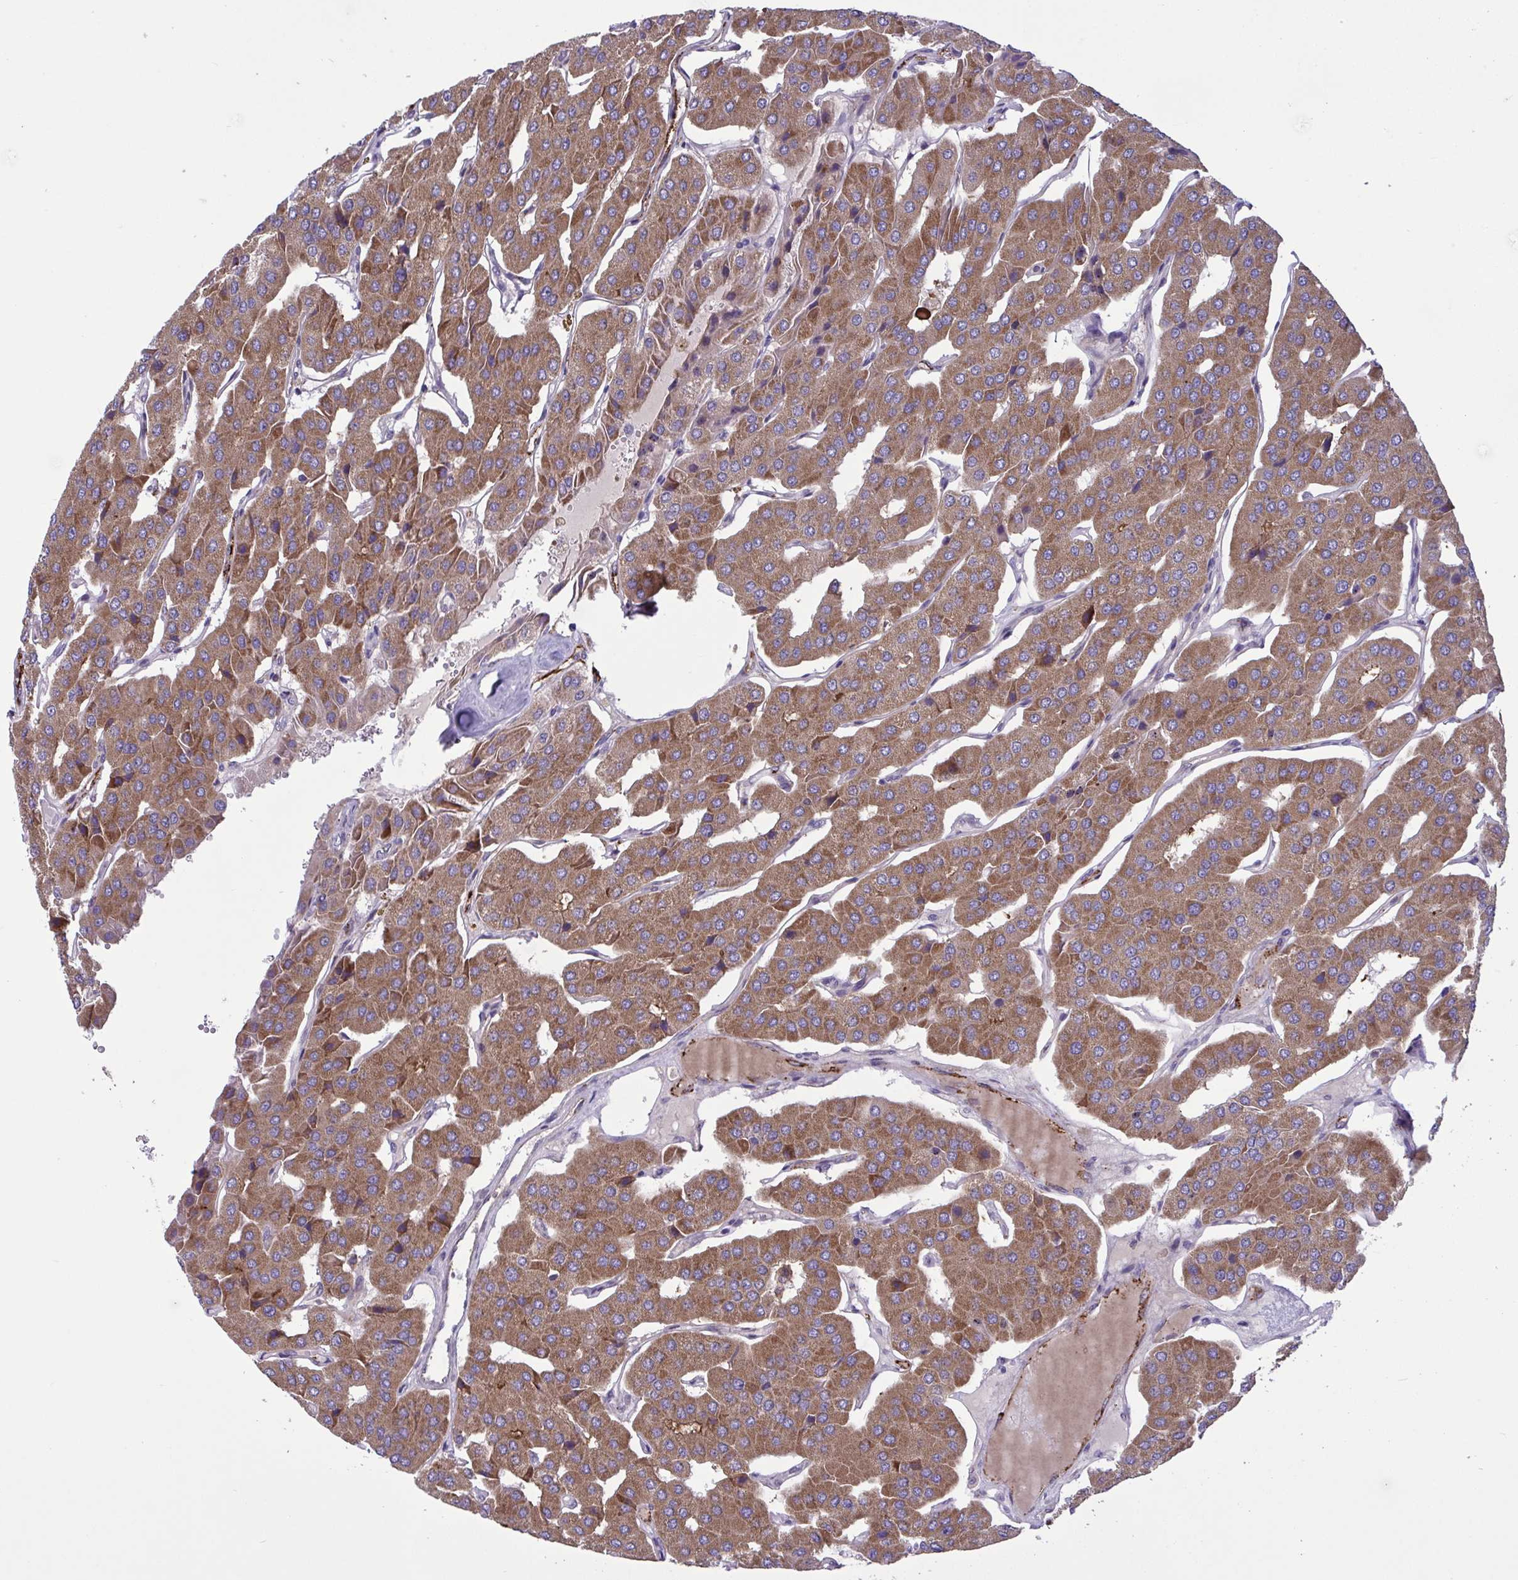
{"staining": {"intensity": "moderate", "quantity": ">75%", "location": "cytoplasmic/membranous"}, "tissue": "parathyroid gland", "cell_type": "Glandular cells", "image_type": "normal", "snomed": [{"axis": "morphology", "description": "Normal tissue, NOS"}, {"axis": "morphology", "description": "Adenoma, NOS"}, {"axis": "topography", "description": "Parathyroid gland"}], "caption": "DAB immunohistochemical staining of normal parathyroid gland exhibits moderate cytoplasmic/membranous protein expression in approximately >75% of glandular cells.", "gene": "CD101", "patient": {"sex": "female", "age": 86}}